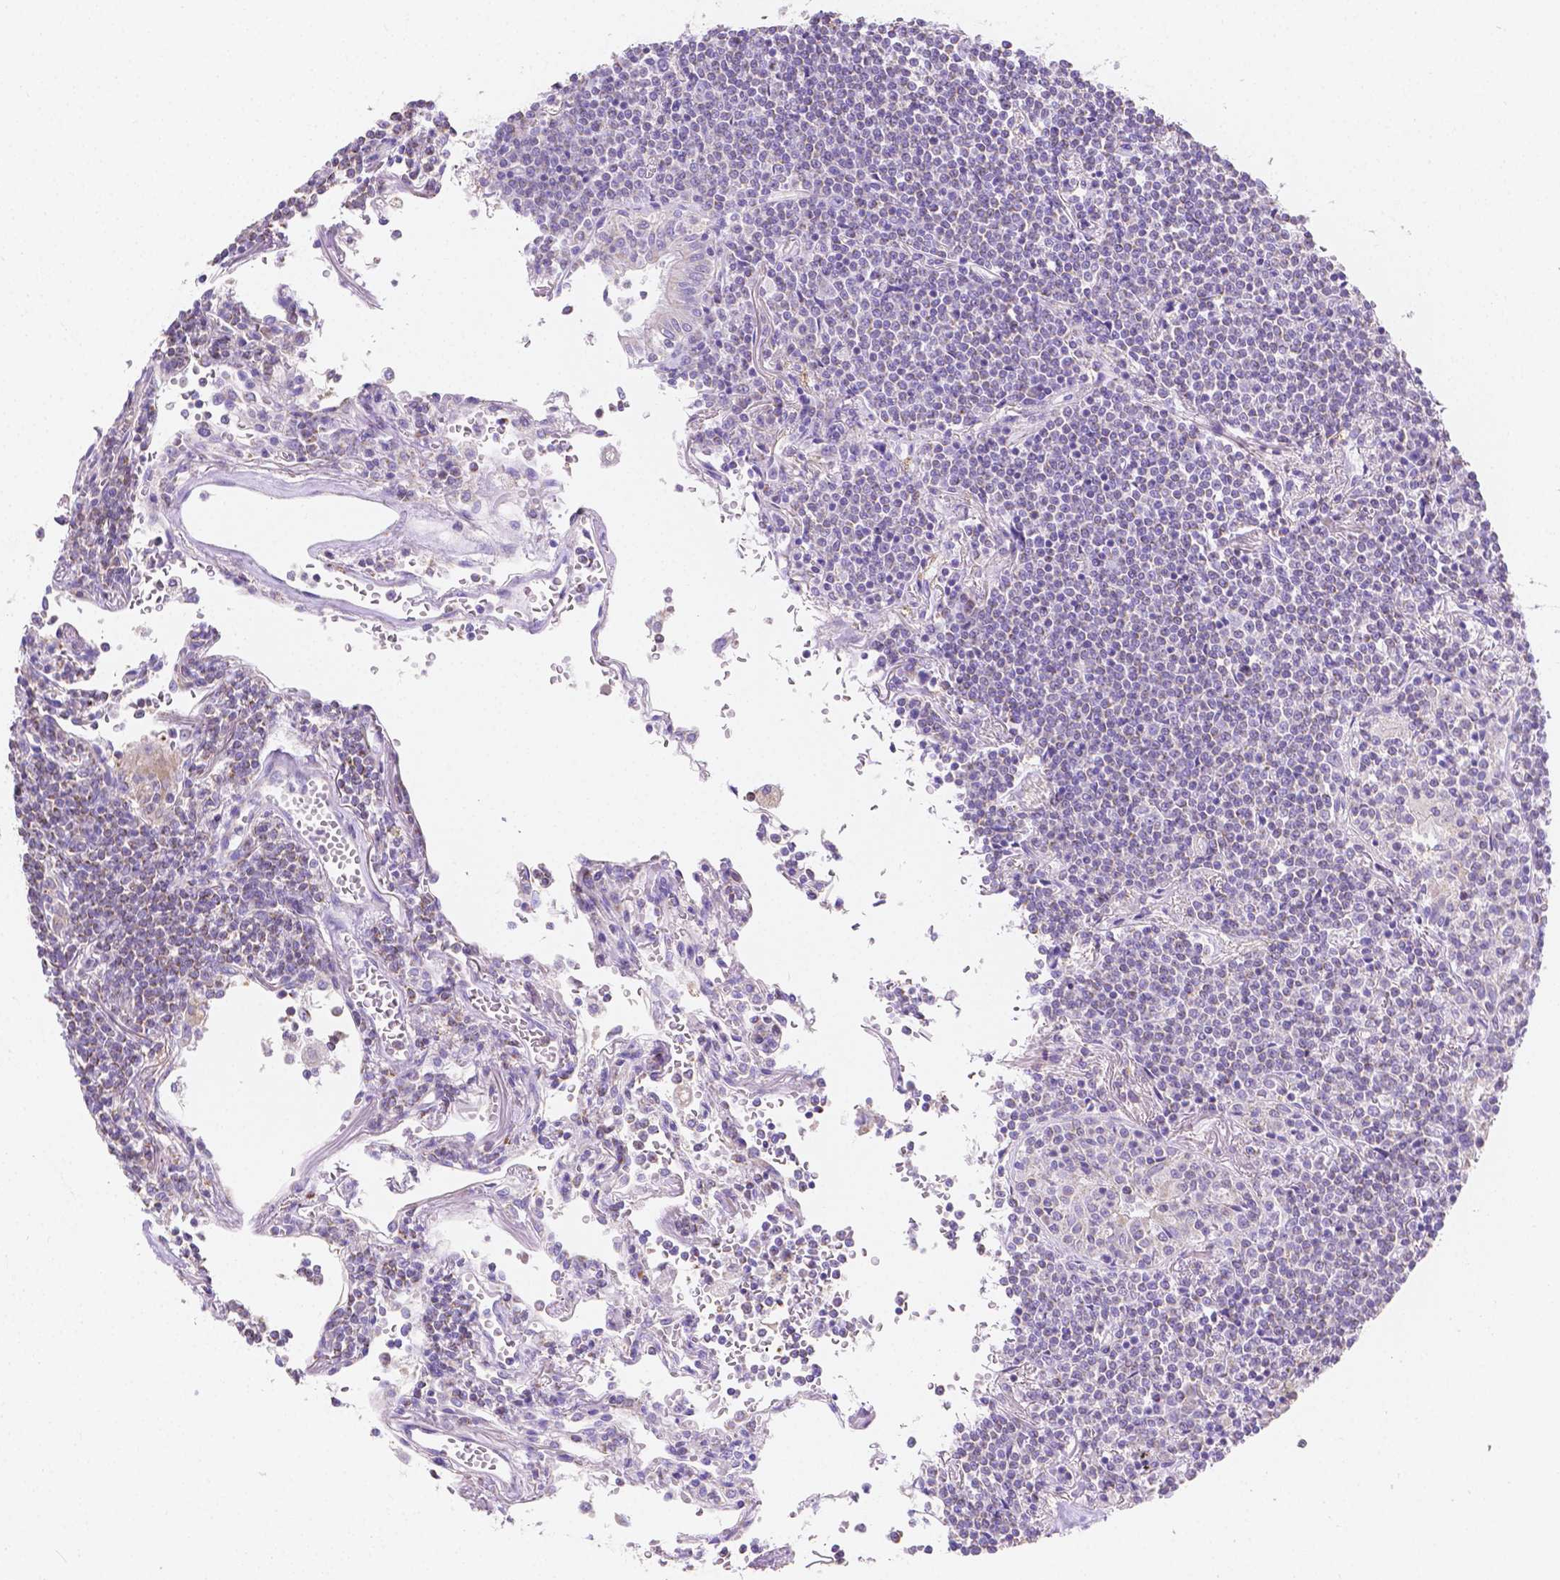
{"staining": {"intensity": "negative", "quantity": "none", "location": "none"}, "tissue": "lymphoma", "cell_type": "Tumor cells", "image_type": "cancer", "snomed": [{"axis": "morphology", "description": "Malignant lymphoma, non-Hodgkin's type, Low grade"}, {"axis": "topography", "description": "Lung"}], "caption": "Immunohistochemistry histopathology image of malignant lymphoma, non-Hodgkin's type (low-grade) stained for a protein (brown), which shows no staining in tumor cells.", "gene": "SGTB", "patient": {"sex": "female", "age": 71}}